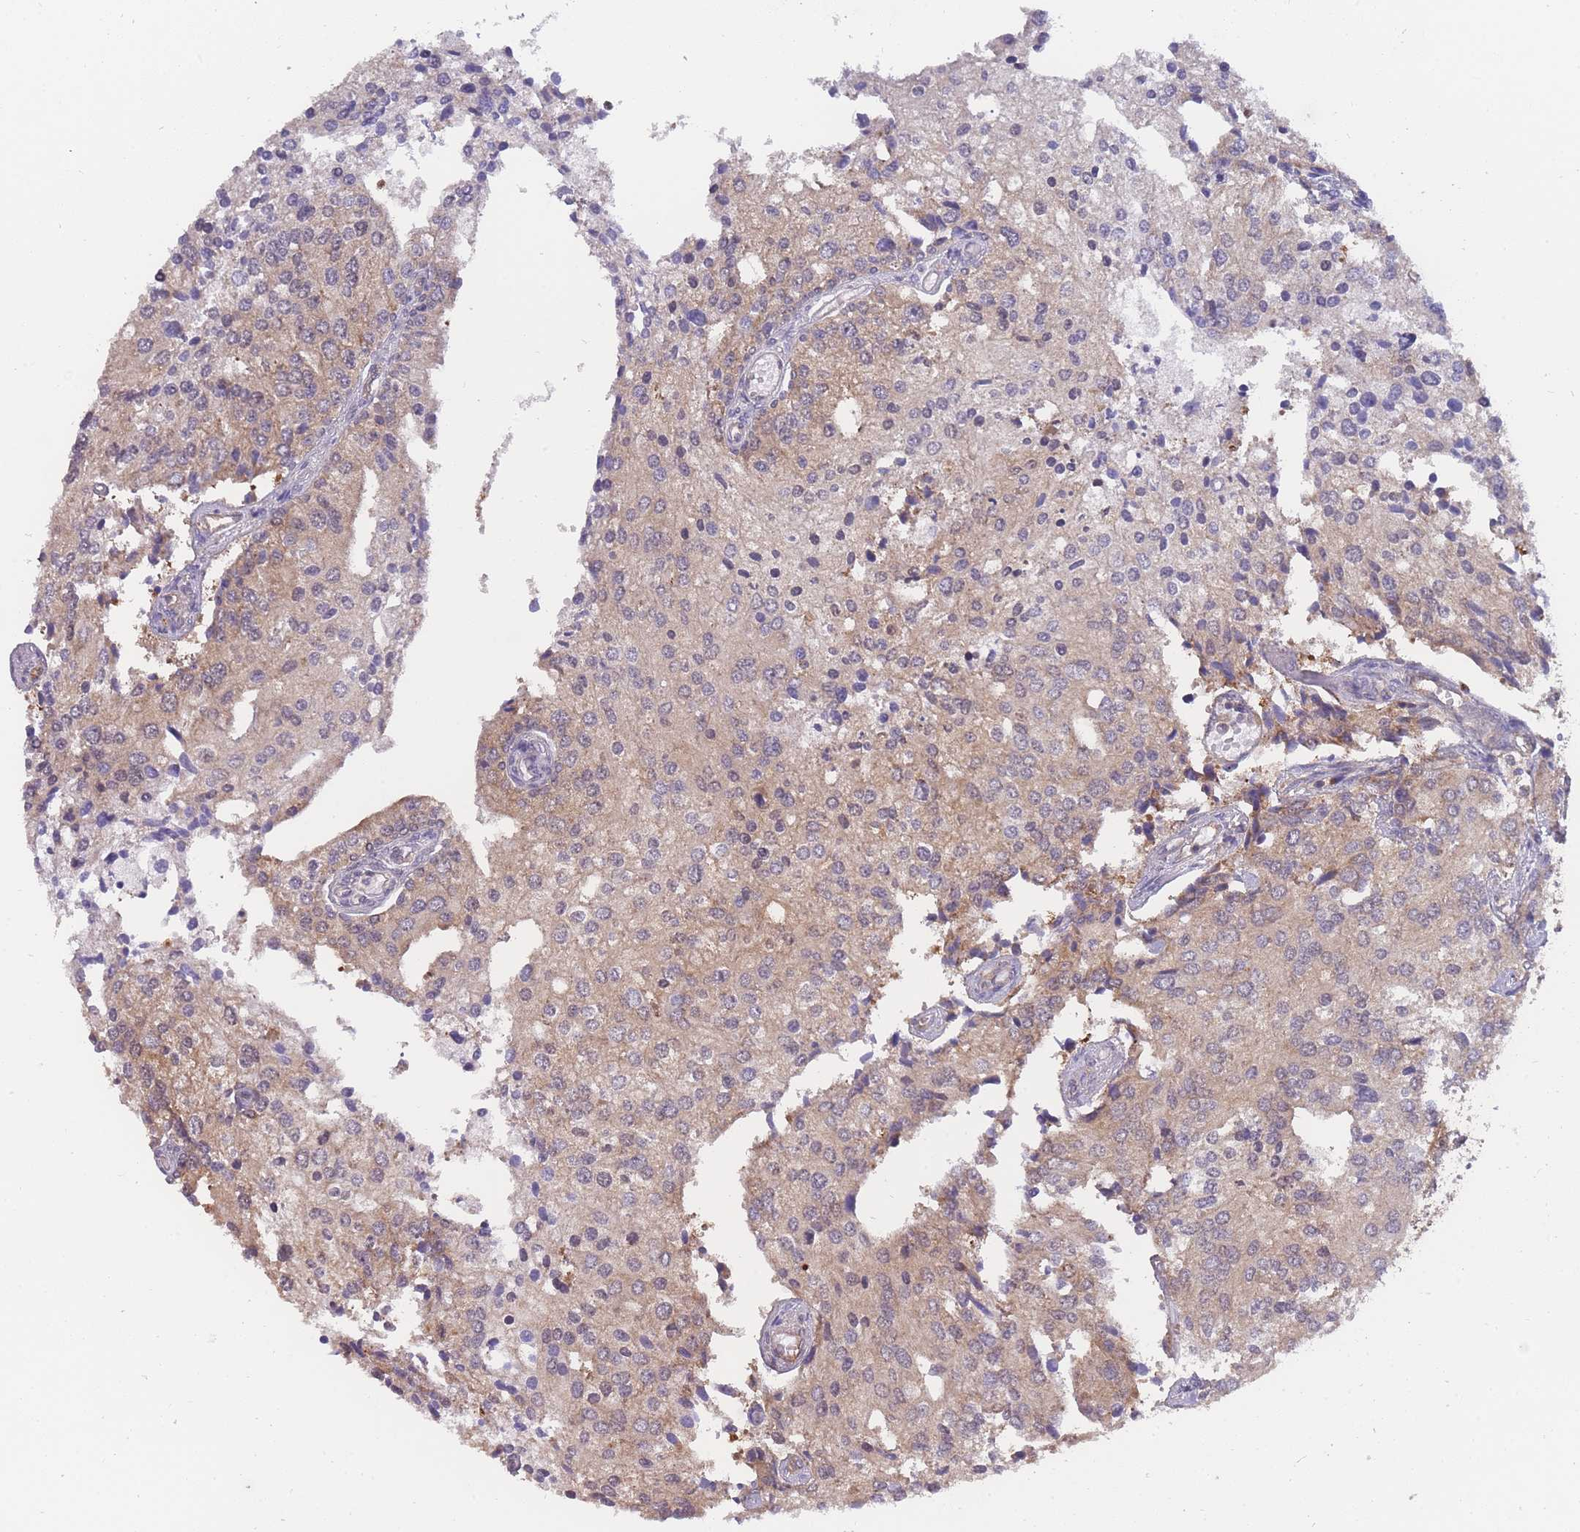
{"staining": {"intensity": "moderate", "quantity": "25%-75%", "location": "cytoplasmic/membranous"}, "tissue": "prostate cancer", "cell_type": "Tumor cells", "image_type": "cancer", "snomed": [{"axis": "morphology", "description": "Adenocarcinoma, High grade"}, {"axis": "topography", "description": "Prostate"}], "caption": "The photomicrograph reveals staining of prostate cancer, revealing moderate cytoplasmic/membranous protein staining (brown color) within tumor cells.", "gene": "MRPS18B", "patient": {"sex": "male", "age": 62}}